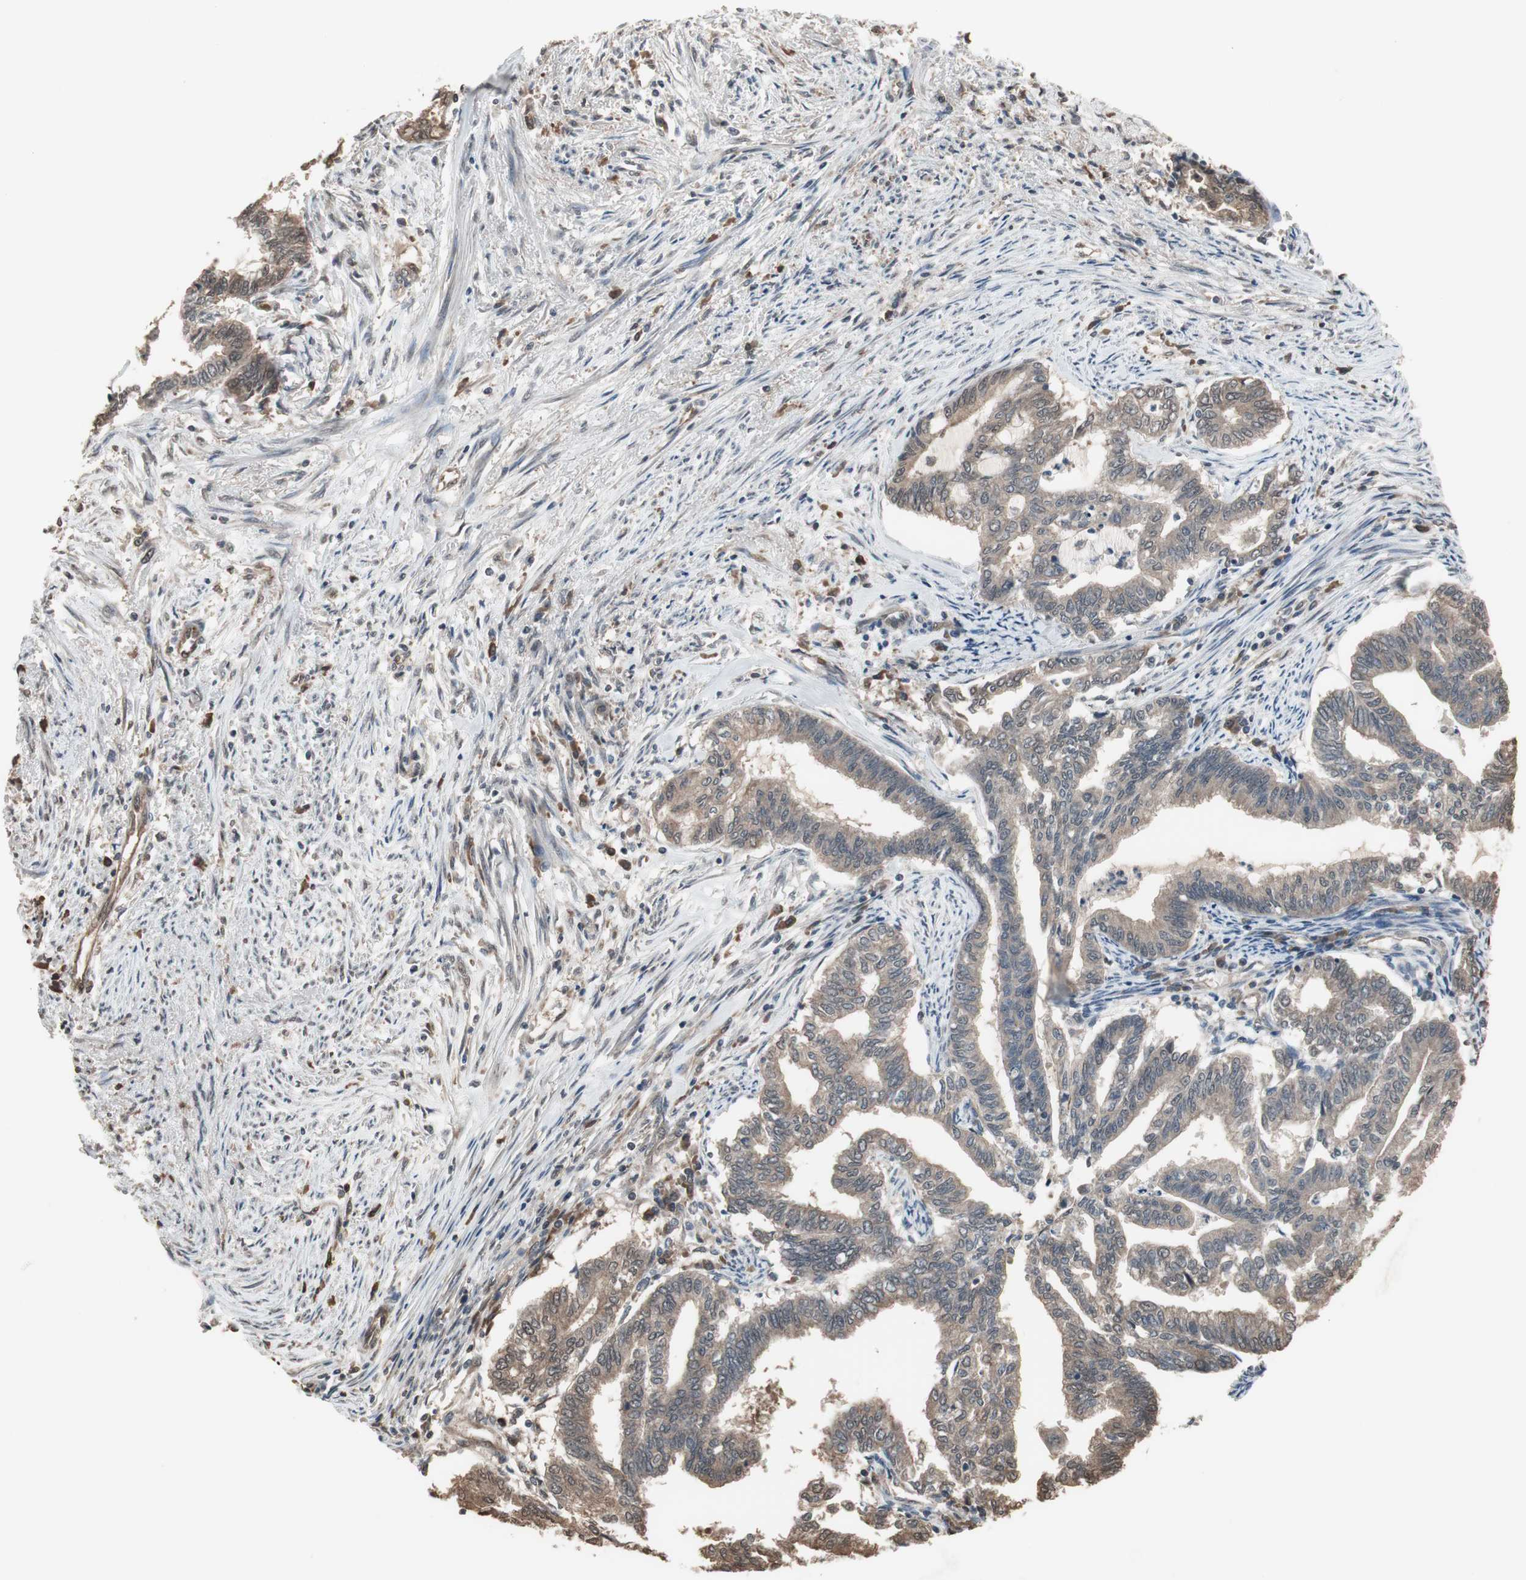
{"staining": {"intensity": "moderate", "quantity": ">75%", "location": "cytoplasmic/membranous"}, "tissue": "endometrial cancer", "cell_type": "Tumor cells", "image_type": "cancer", "snomed": [{"axis": "morphology", "description": "Adenocarcinoma, NOS"}, {"axis": "topography", "description": "Endometrium"}], "caption": "This is an image of immunohistochemistry (IHC) staining of endometrial adenocarcinoma, which shows moderate positivity in the cytoplasmic/membranous of tumor cells.", "gene": "PNPLA7", "patient": {"sex": "female", "age": 79}}